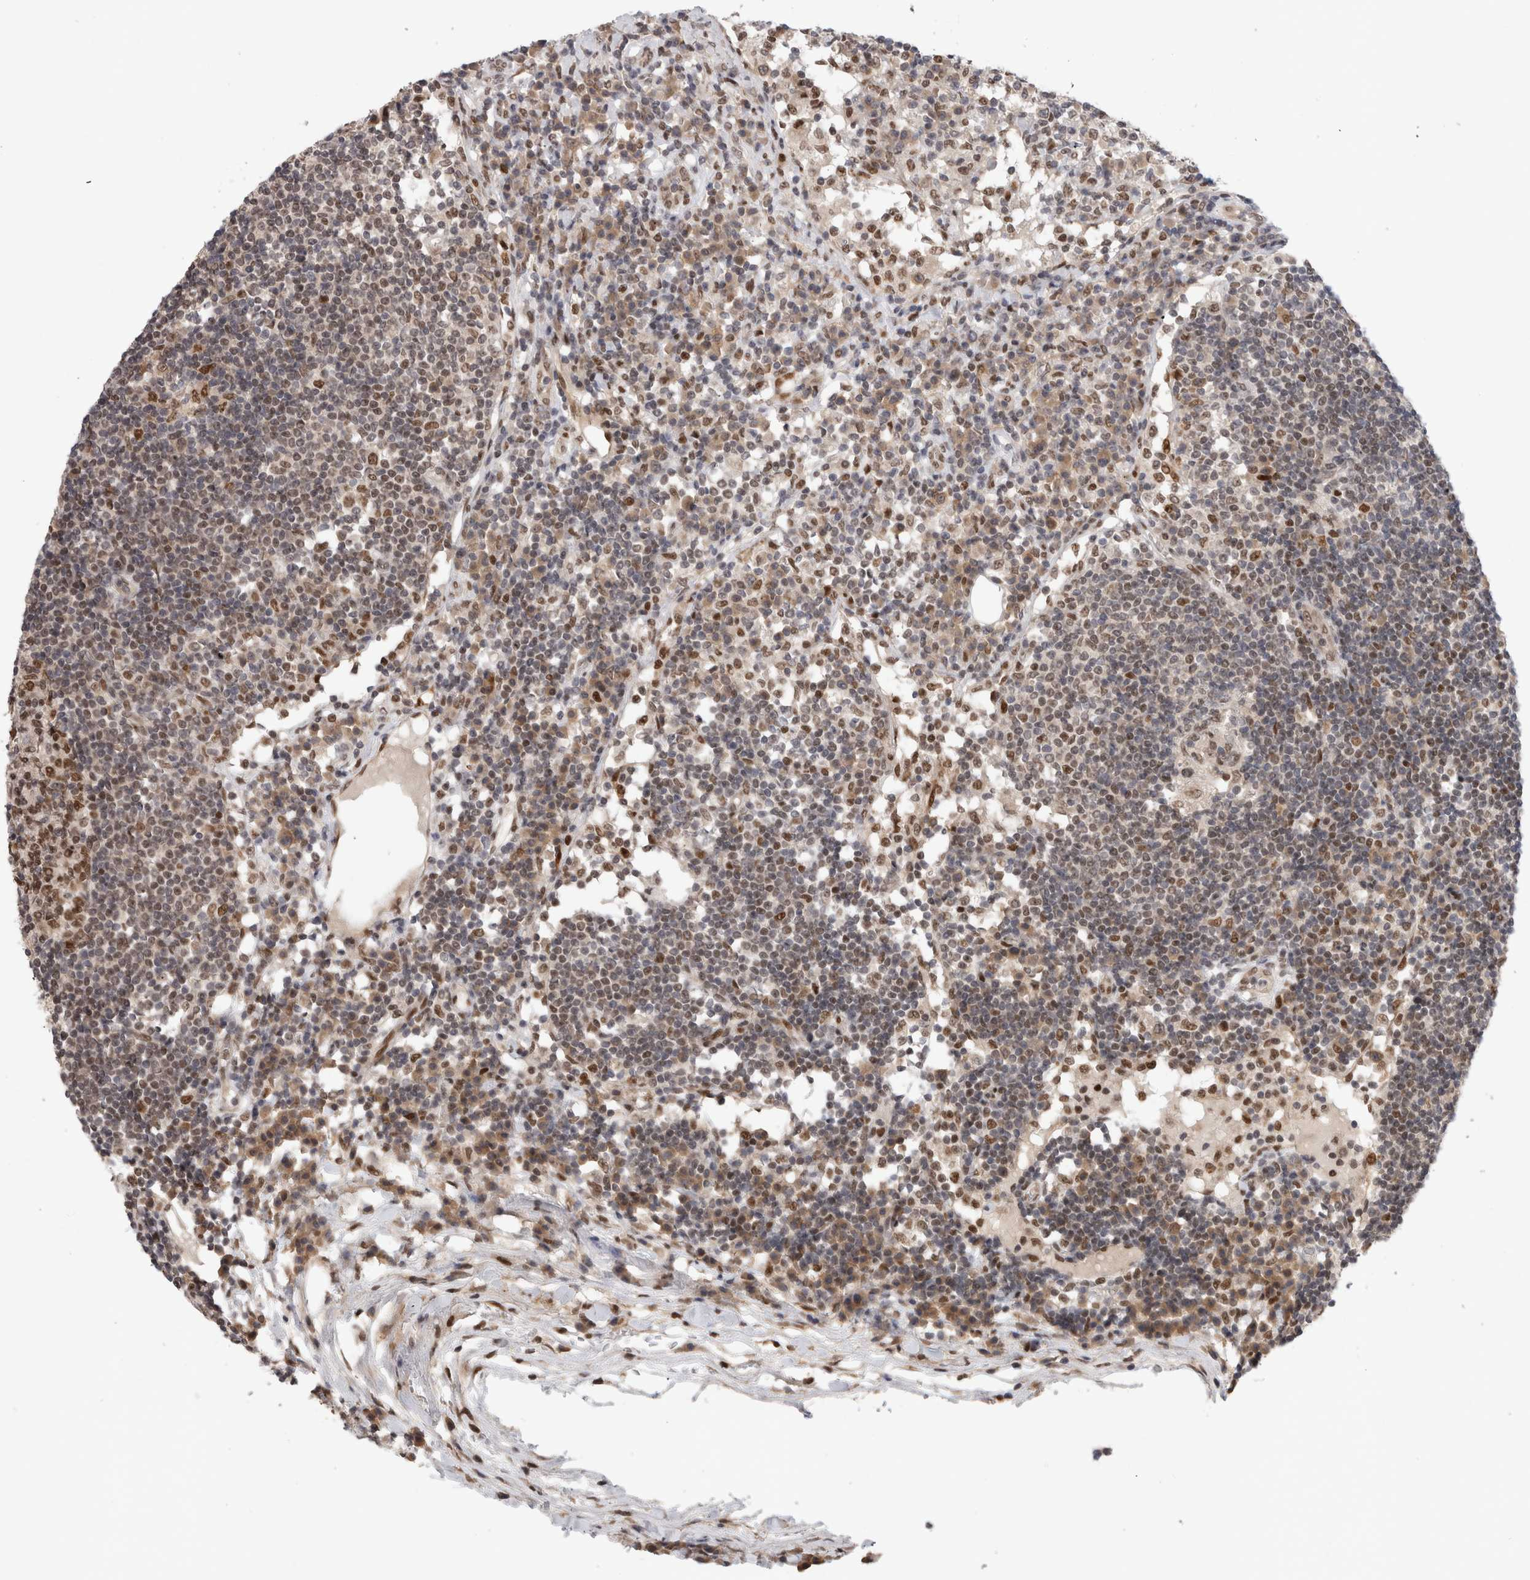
{"staining": {"intensity": "strong", "quantity": ">75%", "location": "nuclear"}, "tissue": "lymph node", "cell_type": "Germinal center cells", "image_type": "normal", "snomed": [{"axis": "morphology", "description": "Normal tissue, NOS"}, {"axis": "topography", "description": "Lymph node"}], "caption": "Immunohistochemical staining of normal human lymph node displays high levels of strong nuclear positivity in approximately >75% of germinal center cells.", "gene": "ZNF521", "patient": {"sex": "female", "age": 53}}